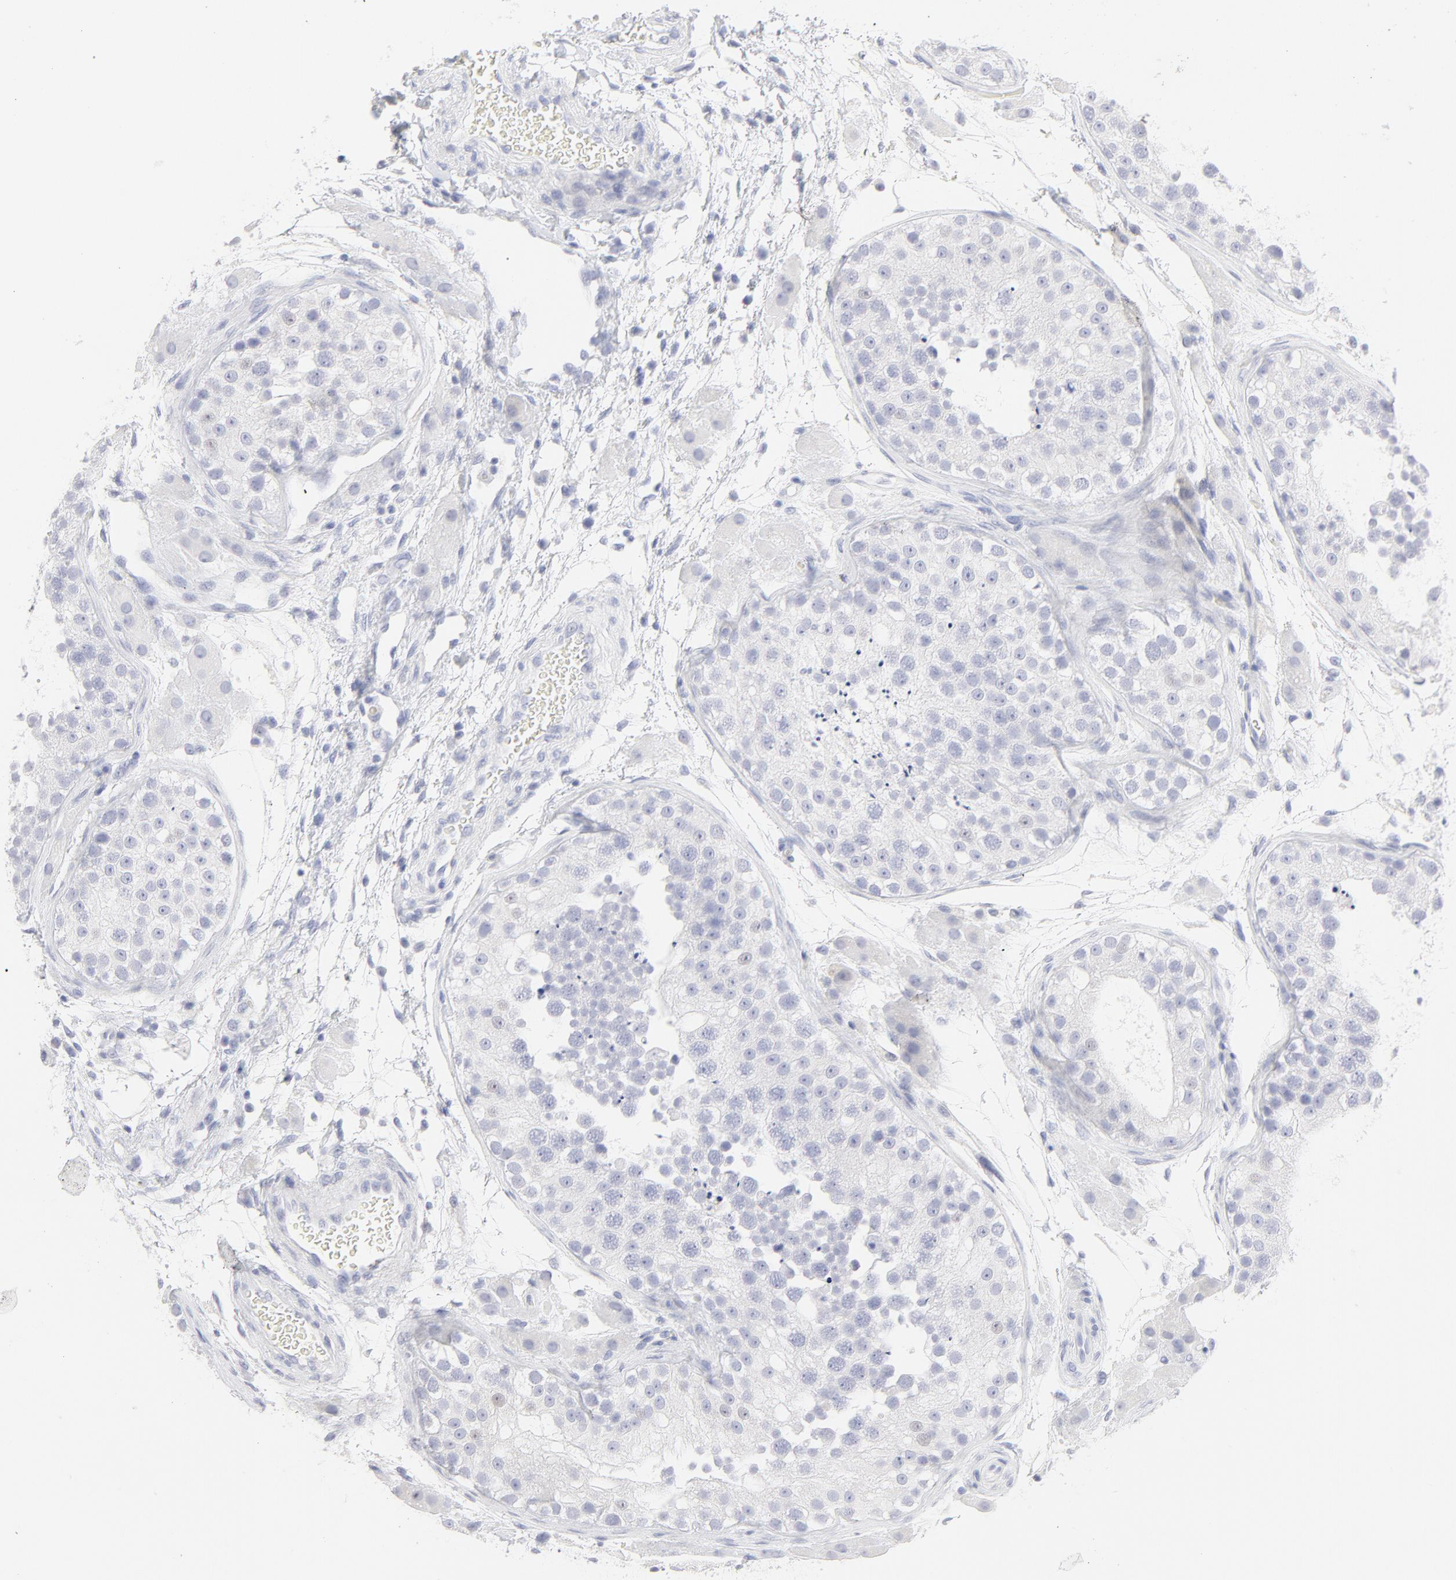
{"staining": {"intensity": "negative", "quantity": "none", "location": "none"}, "tissue": "testis", "cell_type": "Cells in seminiferous ducts", "image_type": "normal", "snomed": [{"axis": "morphology", "description": "Normal tissue, NOS"}, {"axis": "topography", "description": "Testis"}], "caption": "DAB immunohistochemical staining of unremarkable testis displays no significant expression in cells in seminiferous ducts. (Stains: DAB (3,3'-diaminobenzidine) immunohistochemistry (IHC) with hematoxylin counter stain, Microscopy: brightfield microscopy at high magnification).", "gene": "ELF3", "patient": {"sex": "male", "age": 26}}